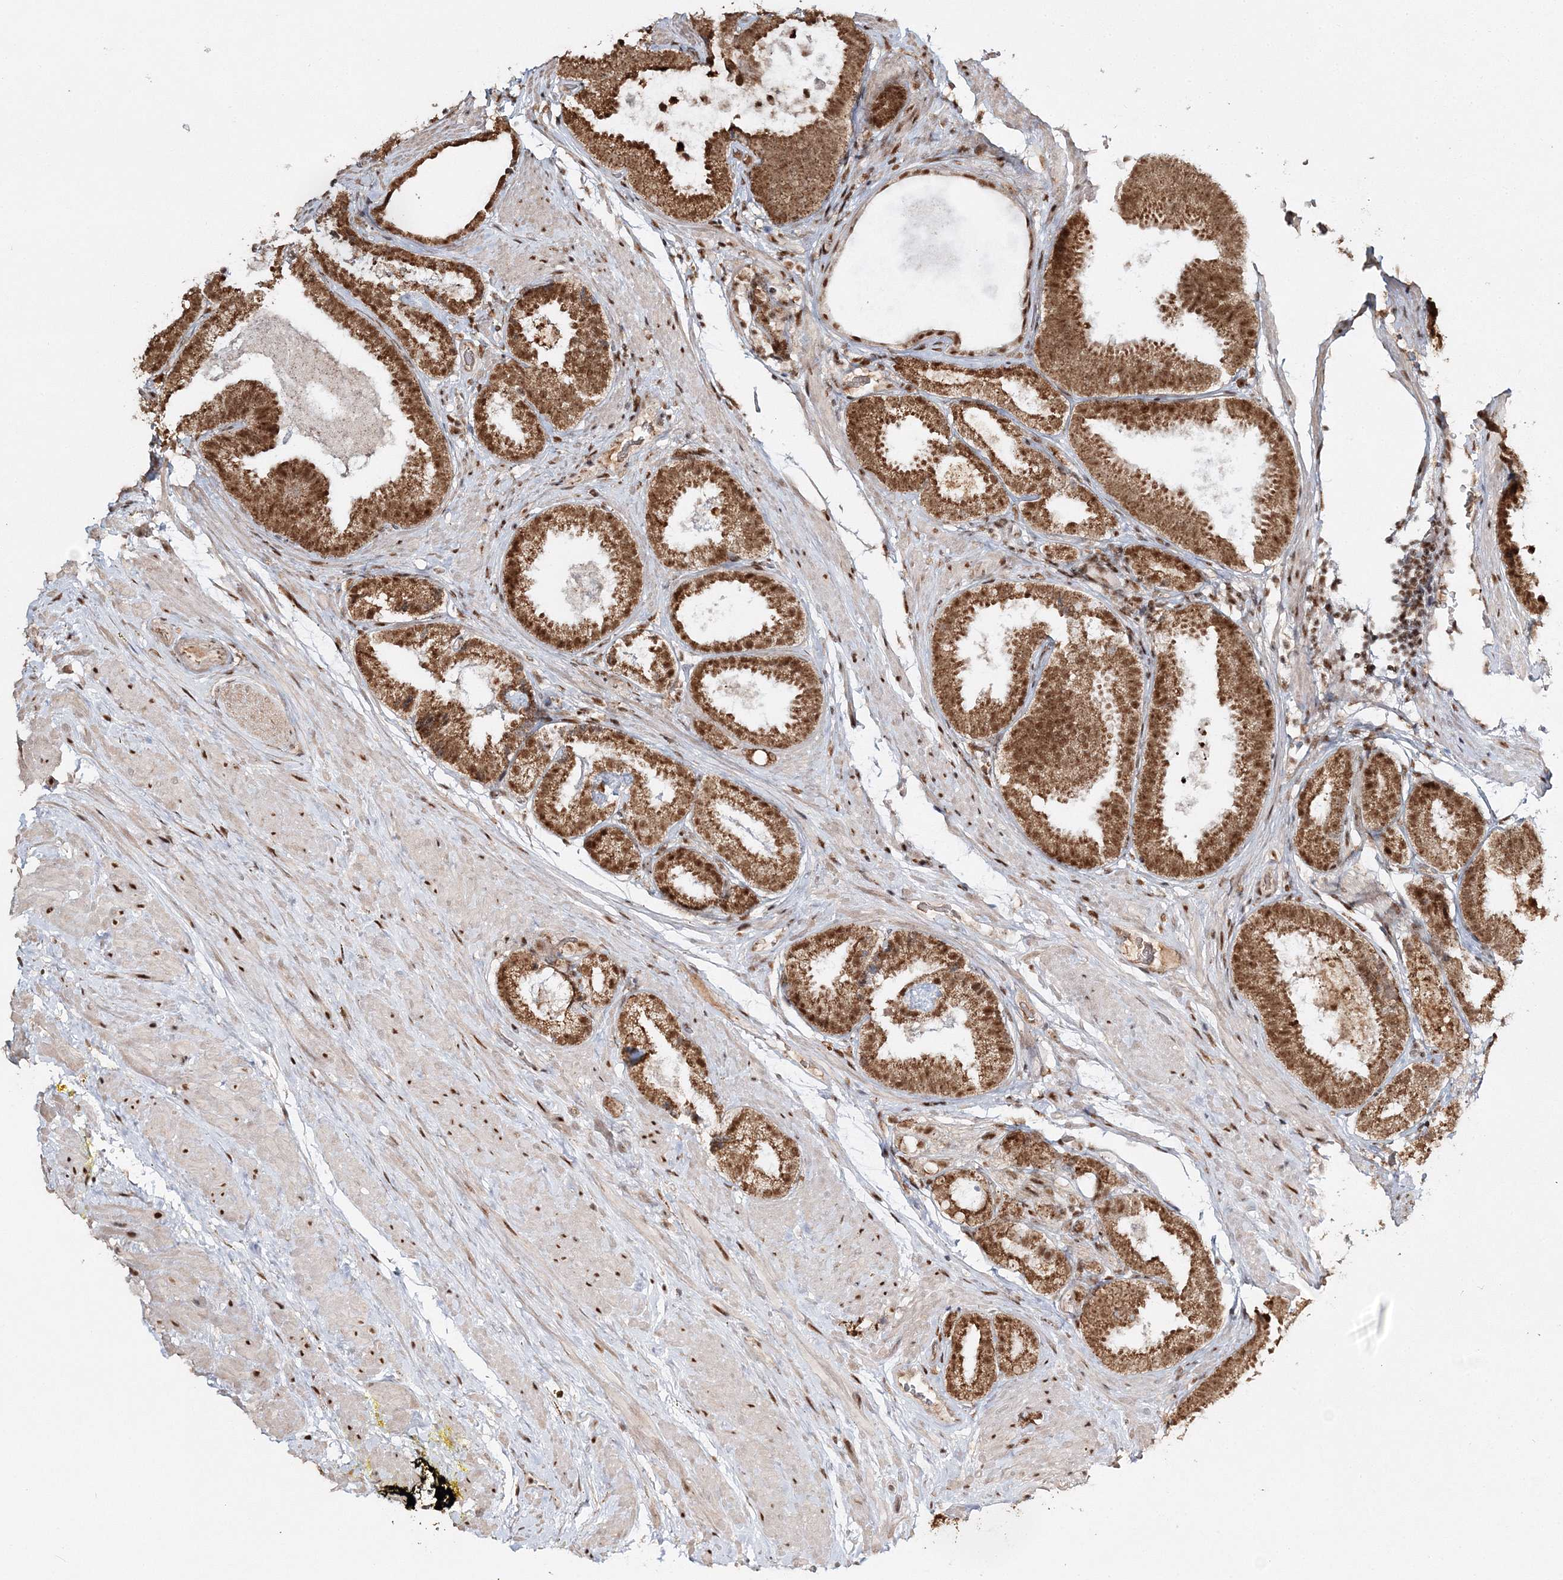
{"staining": {"intensity": "strong", "quantity": ">75%", "location": "cytoplasmic/membranous,nuclear"}, "tissue": "prostate cancer", "cell_type": "Tumor cells", "image_type": "cancer", "snomed": [{"axis": "morphology", "description": "Adenocarcinoma, Low grade"}, {"axis": "topography", "description": "Prostate"}], "caption": "A high amount of strong cytoplasmic/membranous and nuclear positivity is identified in about >75% of tumor cells in prostate adenocarcinoma (low-grade) tissue.", "gene": "QRICH1", "patient": {"sex": "male", "age": 71}}